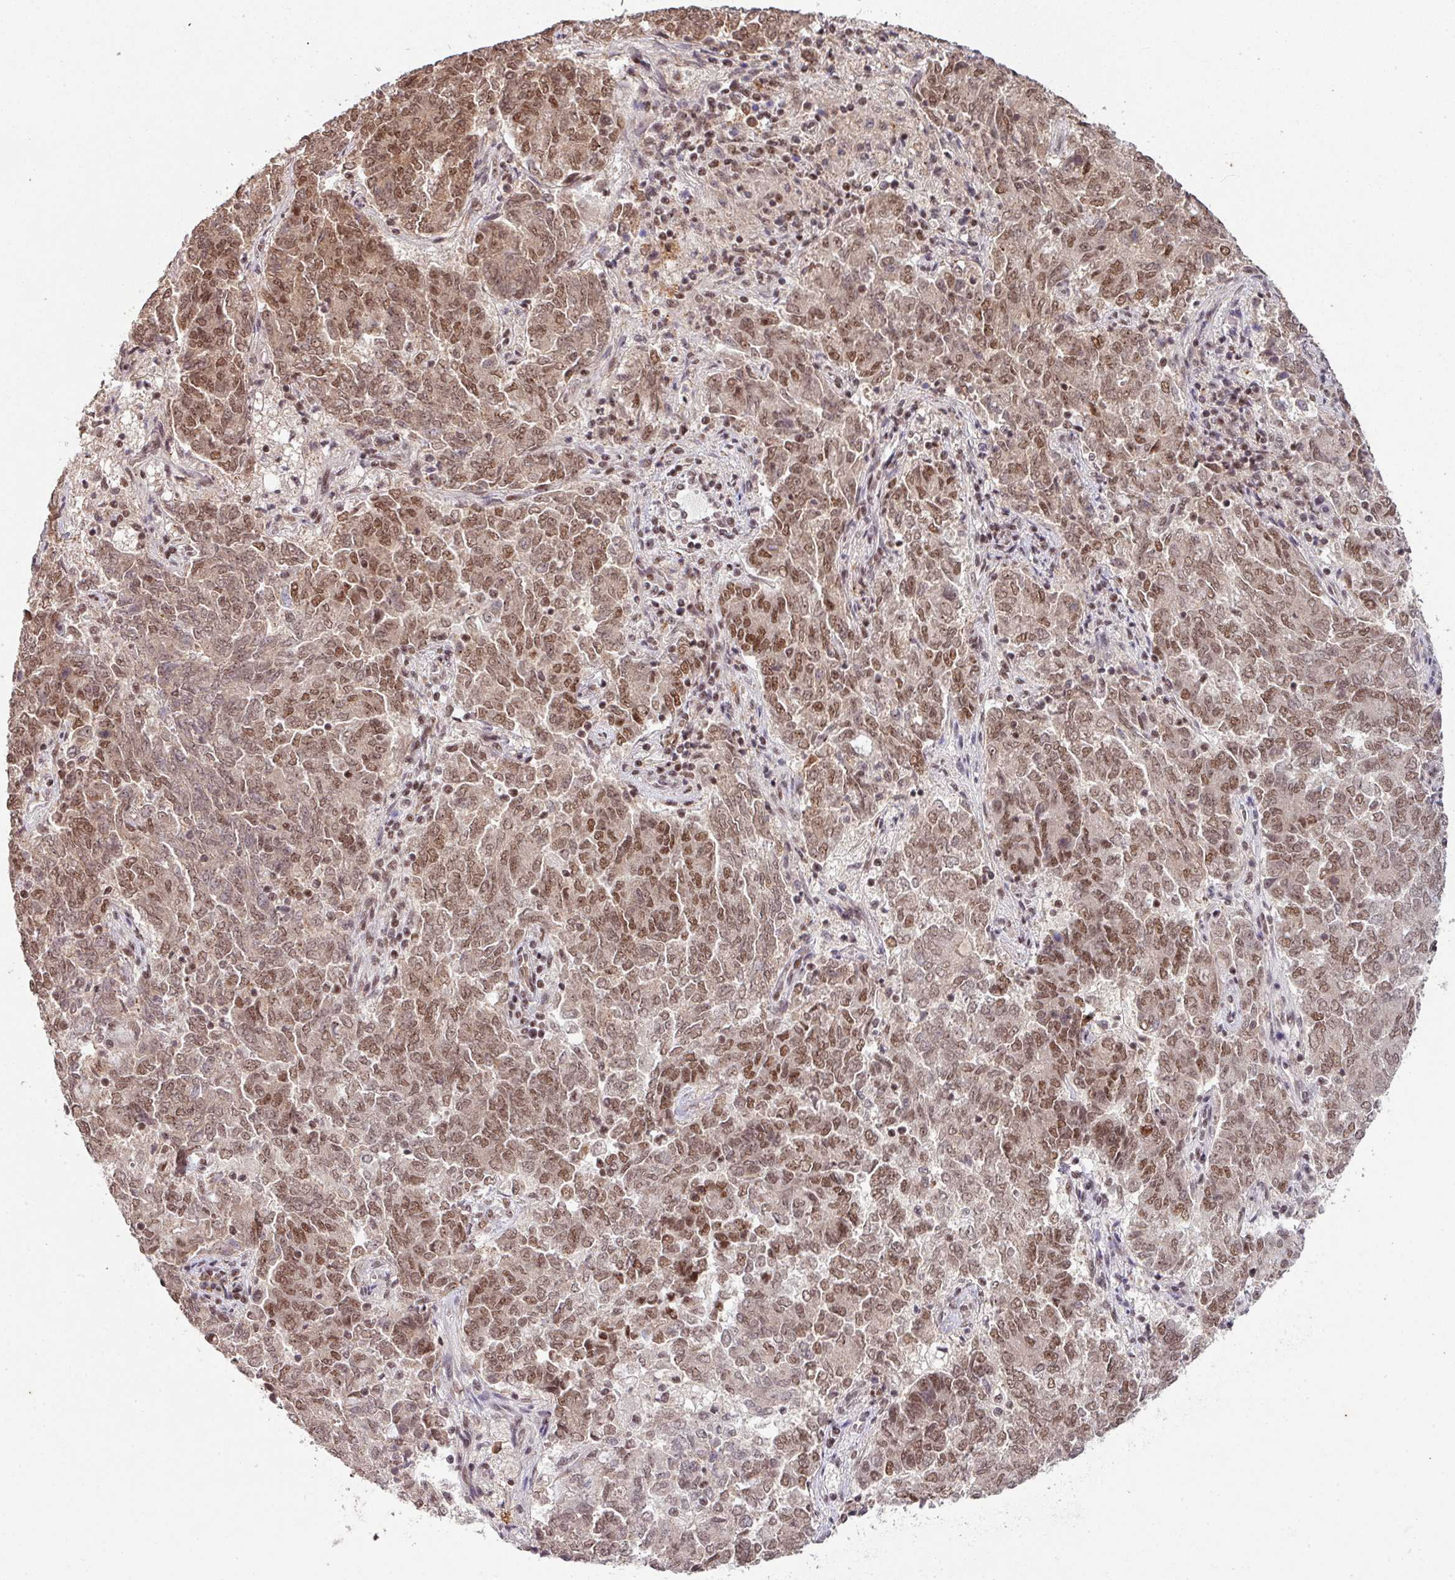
{"staining": {"intensity": "moderate", "quantity": ">75%", "location": "nuclear"}, "tissue": "endometrial cancer", "cell_type": "Tumor cells", "image_type": "cancer", "snomed": [{"axis": "morphology", "description": "Adenocarcinoma, NOS"}, {"axis": "topography", "description": "Endometrium"}], "caption": "This is a micrograph of IHC staining of endometrial adenocarcinoma, which shows moderate staining in the nuclear of tumor cells.", "gene": "PHF23", "patient": {"sex": "female", "age": 80}}